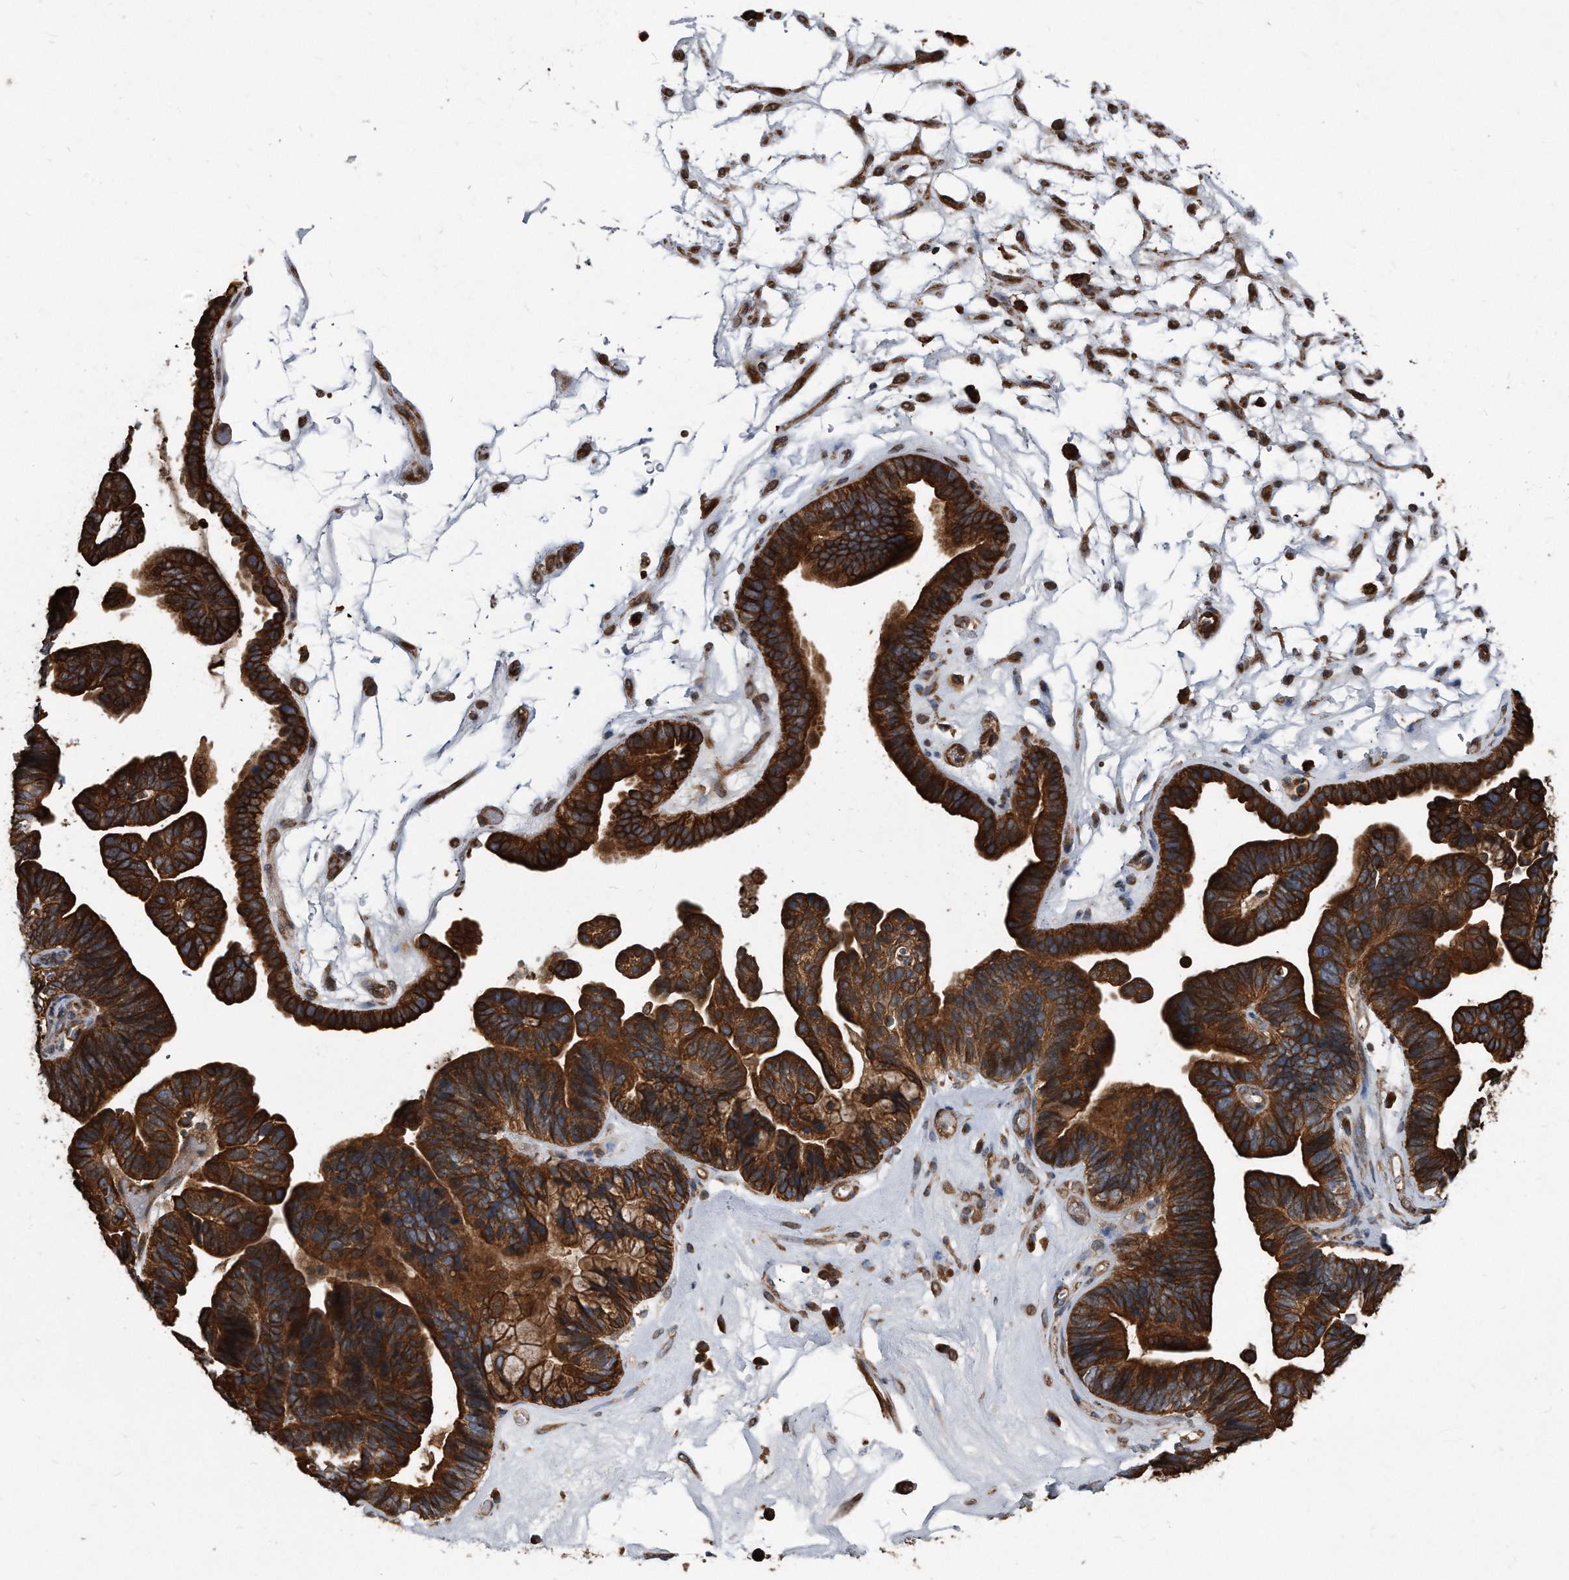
{"staining": {"intensity": "strong", "quantity": ">75%", "location": "cytoplasmic/membranous"}, "tissue": "ovarian cancer", "cell_type": "Tumor cells", "image_type": "cancer", "snomed": [{"axis": "morphology", "description": "Cystadenocarcinoma, serous, NOS"}, {"axis": "topography", "description": "Ovary"}], "caption": "The histopathology image displays immunohistochemical staining of ovarian cancer (serous cystadenocarcinoma). There is strong cytoplasmic/membranous expression is seen in about >75% of tumor cells.", "gene": "FAM136A", "patient": {"sex": "female", "age": 56}}